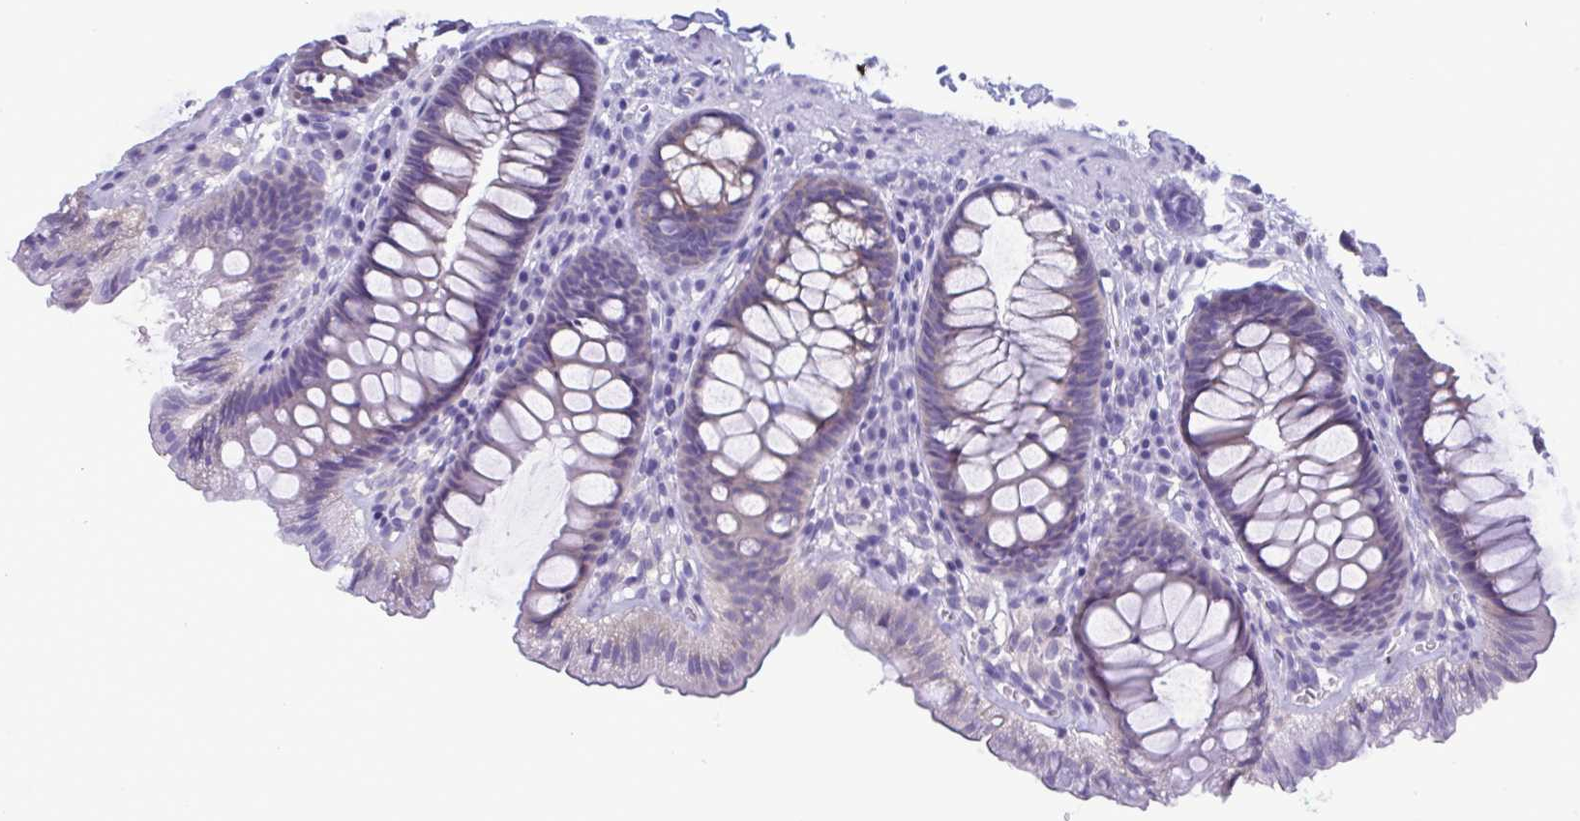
{"staining": {"intensity": "negative", "quantity": "none", "location": "none"}, "tissue": "colon", "cell_type": "Endothelial cells", "image_type": "normal", "snomed": [{"axis": "morphology", "description": "Normal tissue, NOS"}, {"axis": "topography", "description": "Colon"}, {"axis": "topography", "description": "Peripheral nerve tissue"}], "caption": "Endothelial cells are negative for brown protein staining in unremarkable colon.", "gene": "TNNI3", "patient": {"sex": "male", "age": 84}}